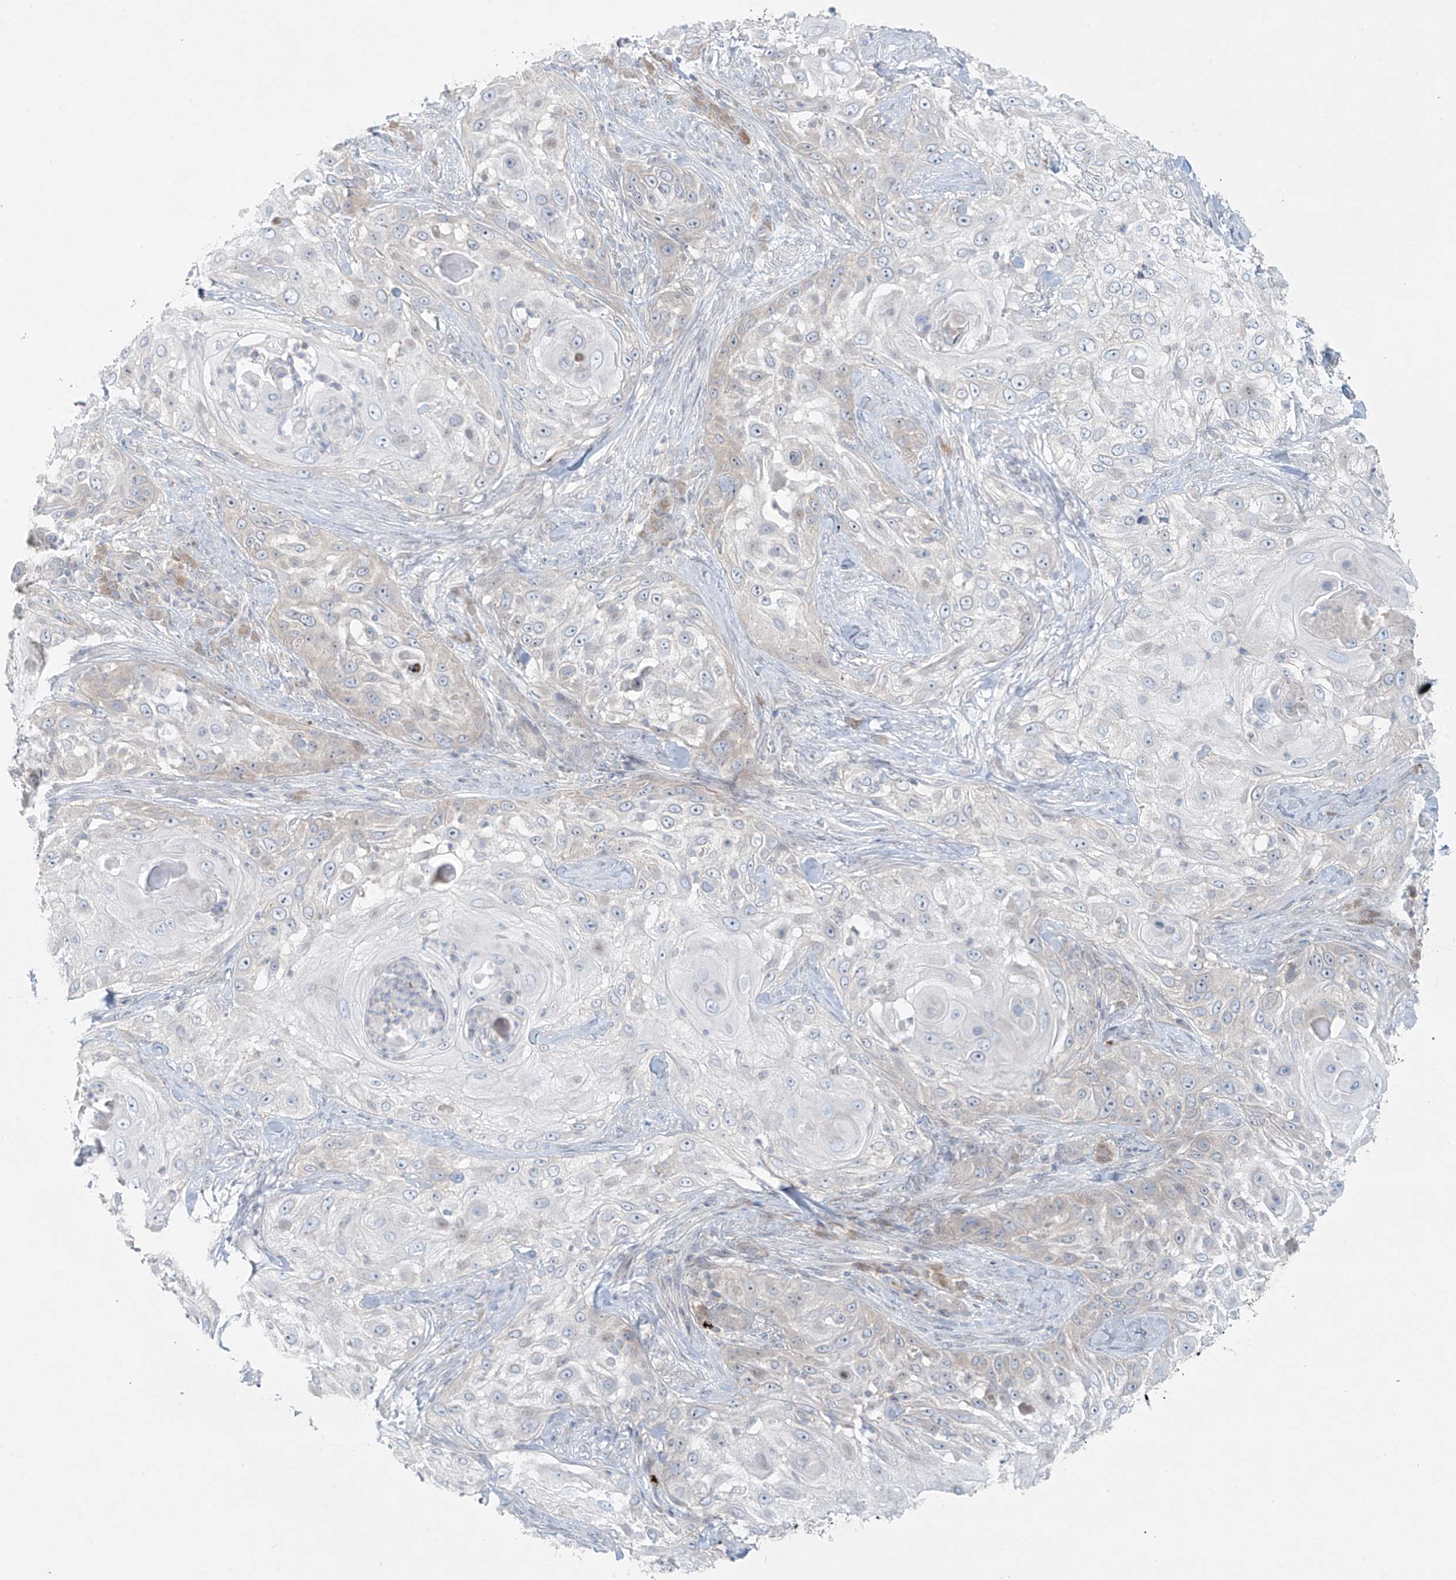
{"staining": {"intensity": "negative", "quantity": "none", "location": "none"}, "tissue": "skin cancer", "cell_type": "Tumor cells", "image_type": "cancer", "snomed": [{"axis": "morphology", "description": "Squamous cell carcinoma, NOS"}, {"axis": "topography", "description": "Skin"}], "caption": "Immunohistochemical staining of squamous cell carcinoma (skin) reveals no significant expression in tumor cells.", "gene": "PPAT", "patient": {"sex": "female", "age": 44}}